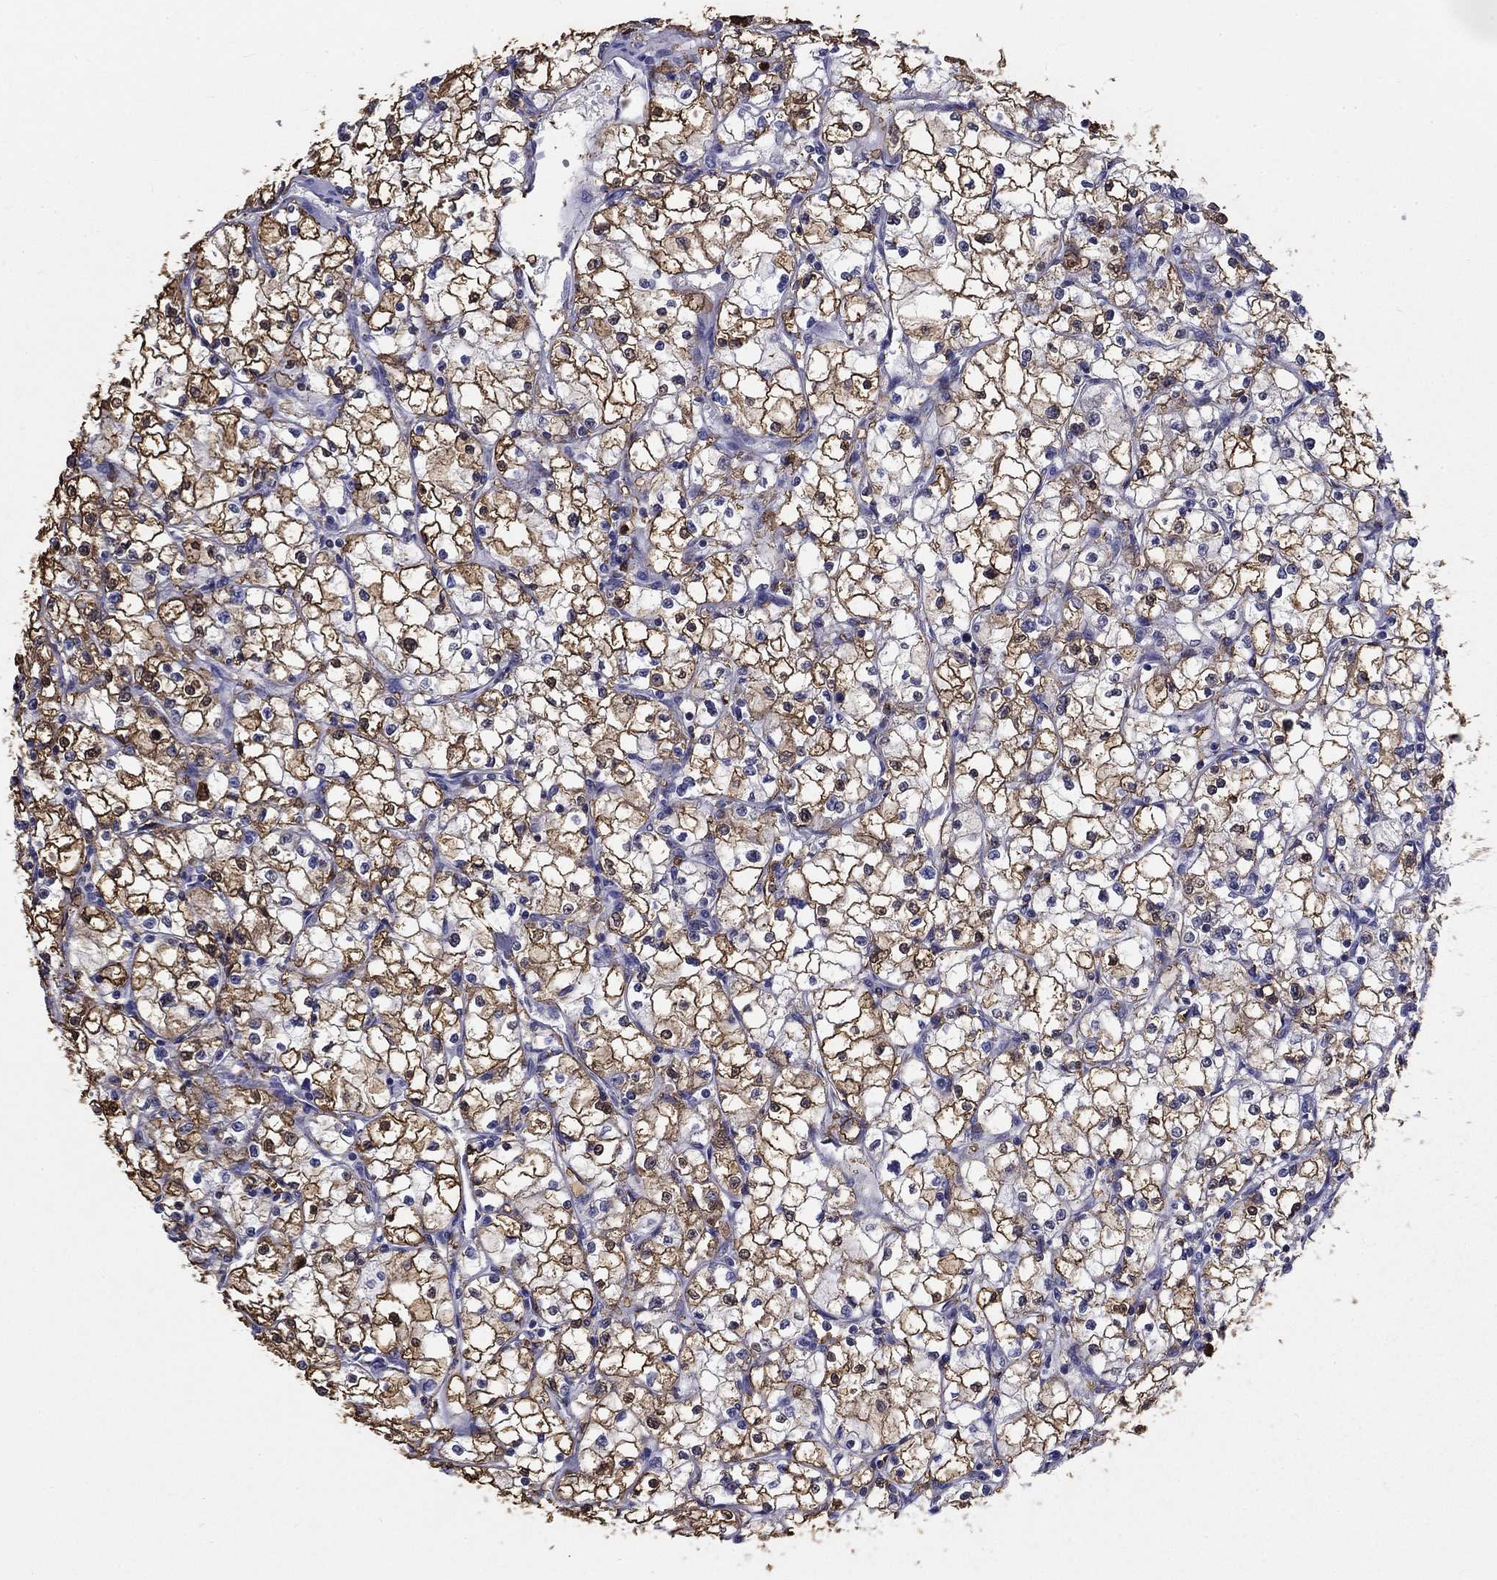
{"staining": {"intensity": "strong", "quantity": ">75%", "location": "cytoplasmic/membranous"}, "tissue": "renal cancer", "cell_type": "Tumor cells", "image_type": "cancer", "snomed": [{"axis": "morphology", "description": "Adenocarcinoma, NOS"}, {"axis": "topography", "description": "Kidney"}], "caption": "Immunohistochemical staining of renal cancer demonstrates high levels of strong cytoplasmic/membranous expression in approximately >75% of tumor cells.", "gene": "IGSF8", "patient": {"sex": "male", "age": 67}}